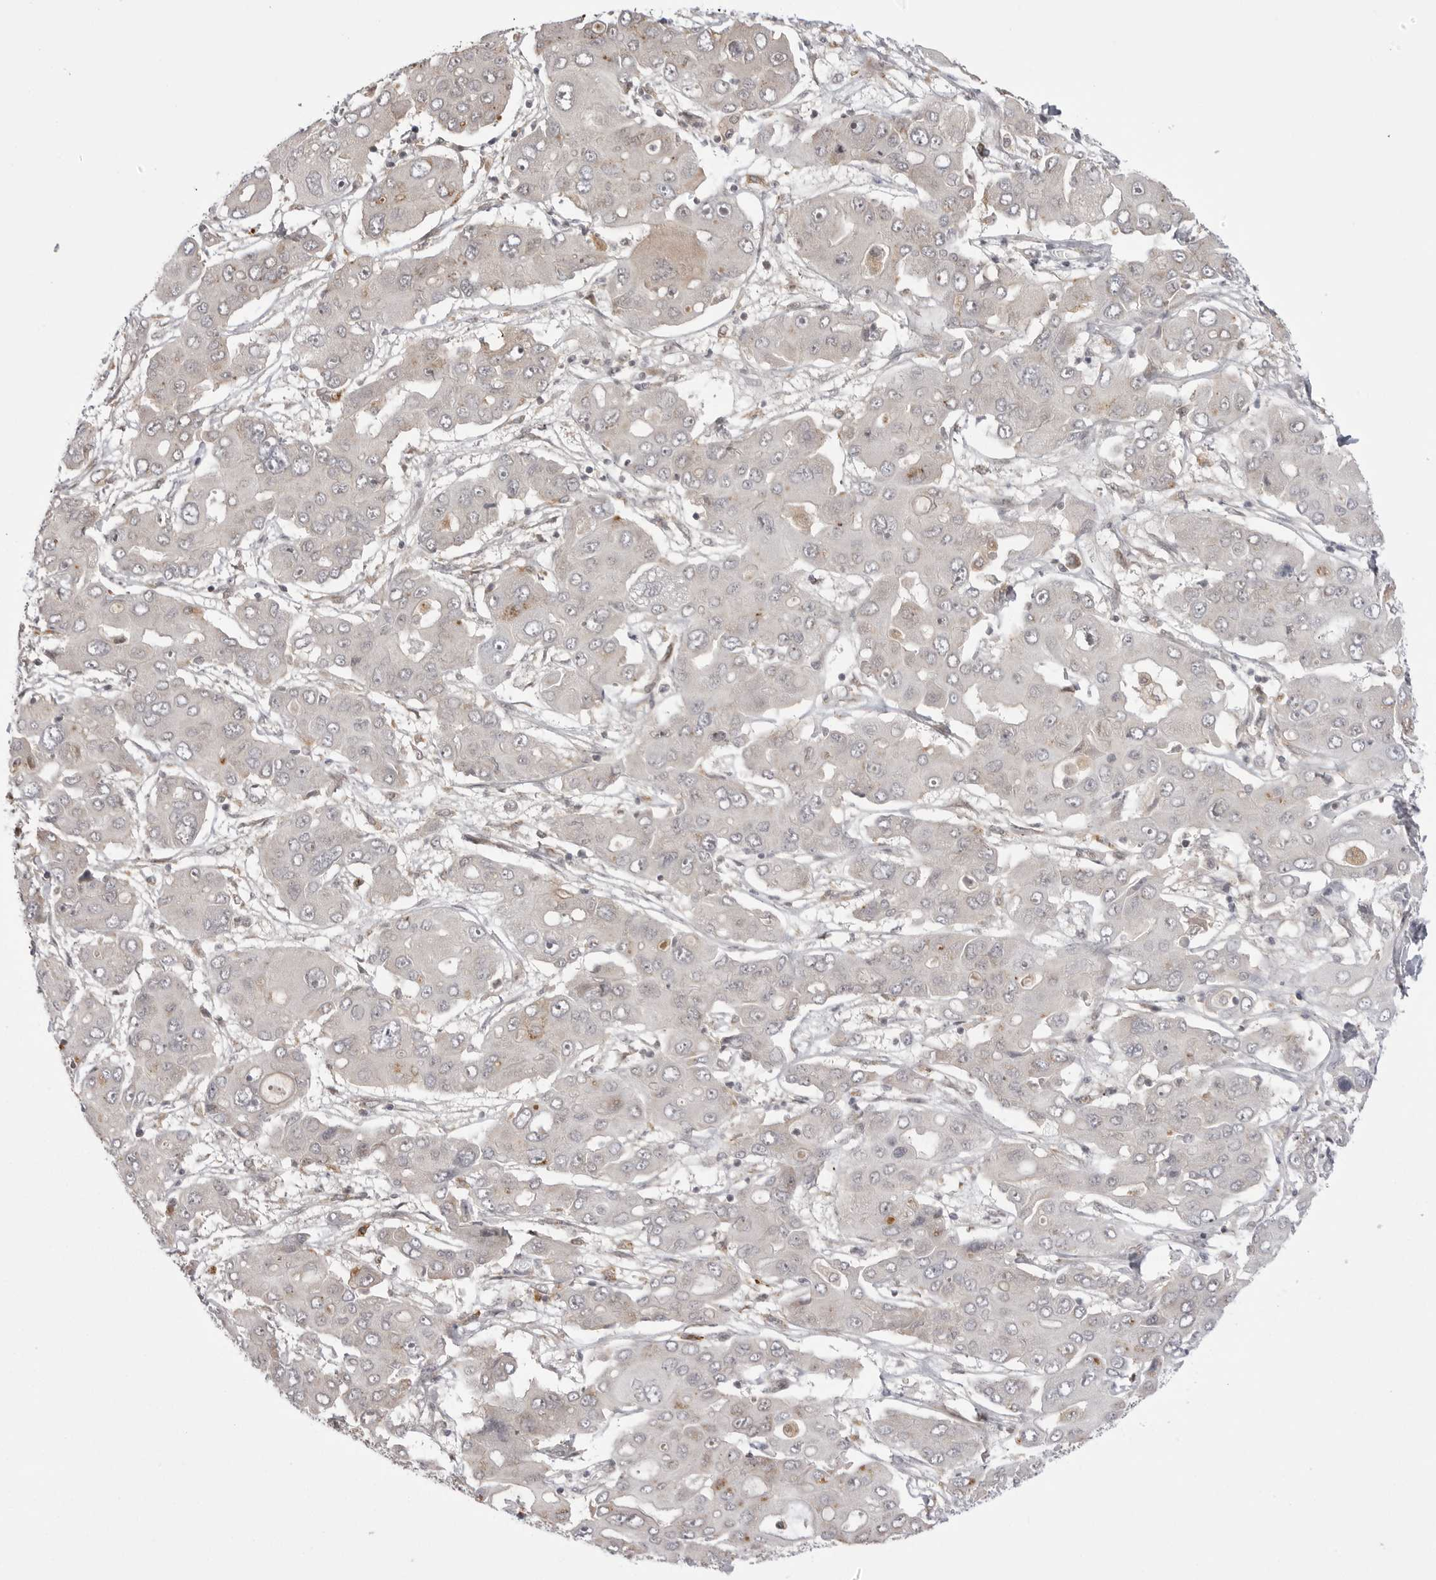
{"staining": {"intensity": "negative", "quantity": "none", "location": "none"}, "tissue": "liver cancer", "cell_type": "Tumor cells", "image_type": "cancer", "snomed": [{"axis": "morphology", "description": "Cholangiocarcinoma"}, {"axis": "topography", "description": "Liver"}], "caption": "High magnification brightfield microscopy of liver cholangiocarcinoma stained with DAB (brown) and counterstained with hematoxylin (blue): tumor cells show no significant expression.", "gene": "PTK2B", "patient": {"sex": "male", "age": 67}}